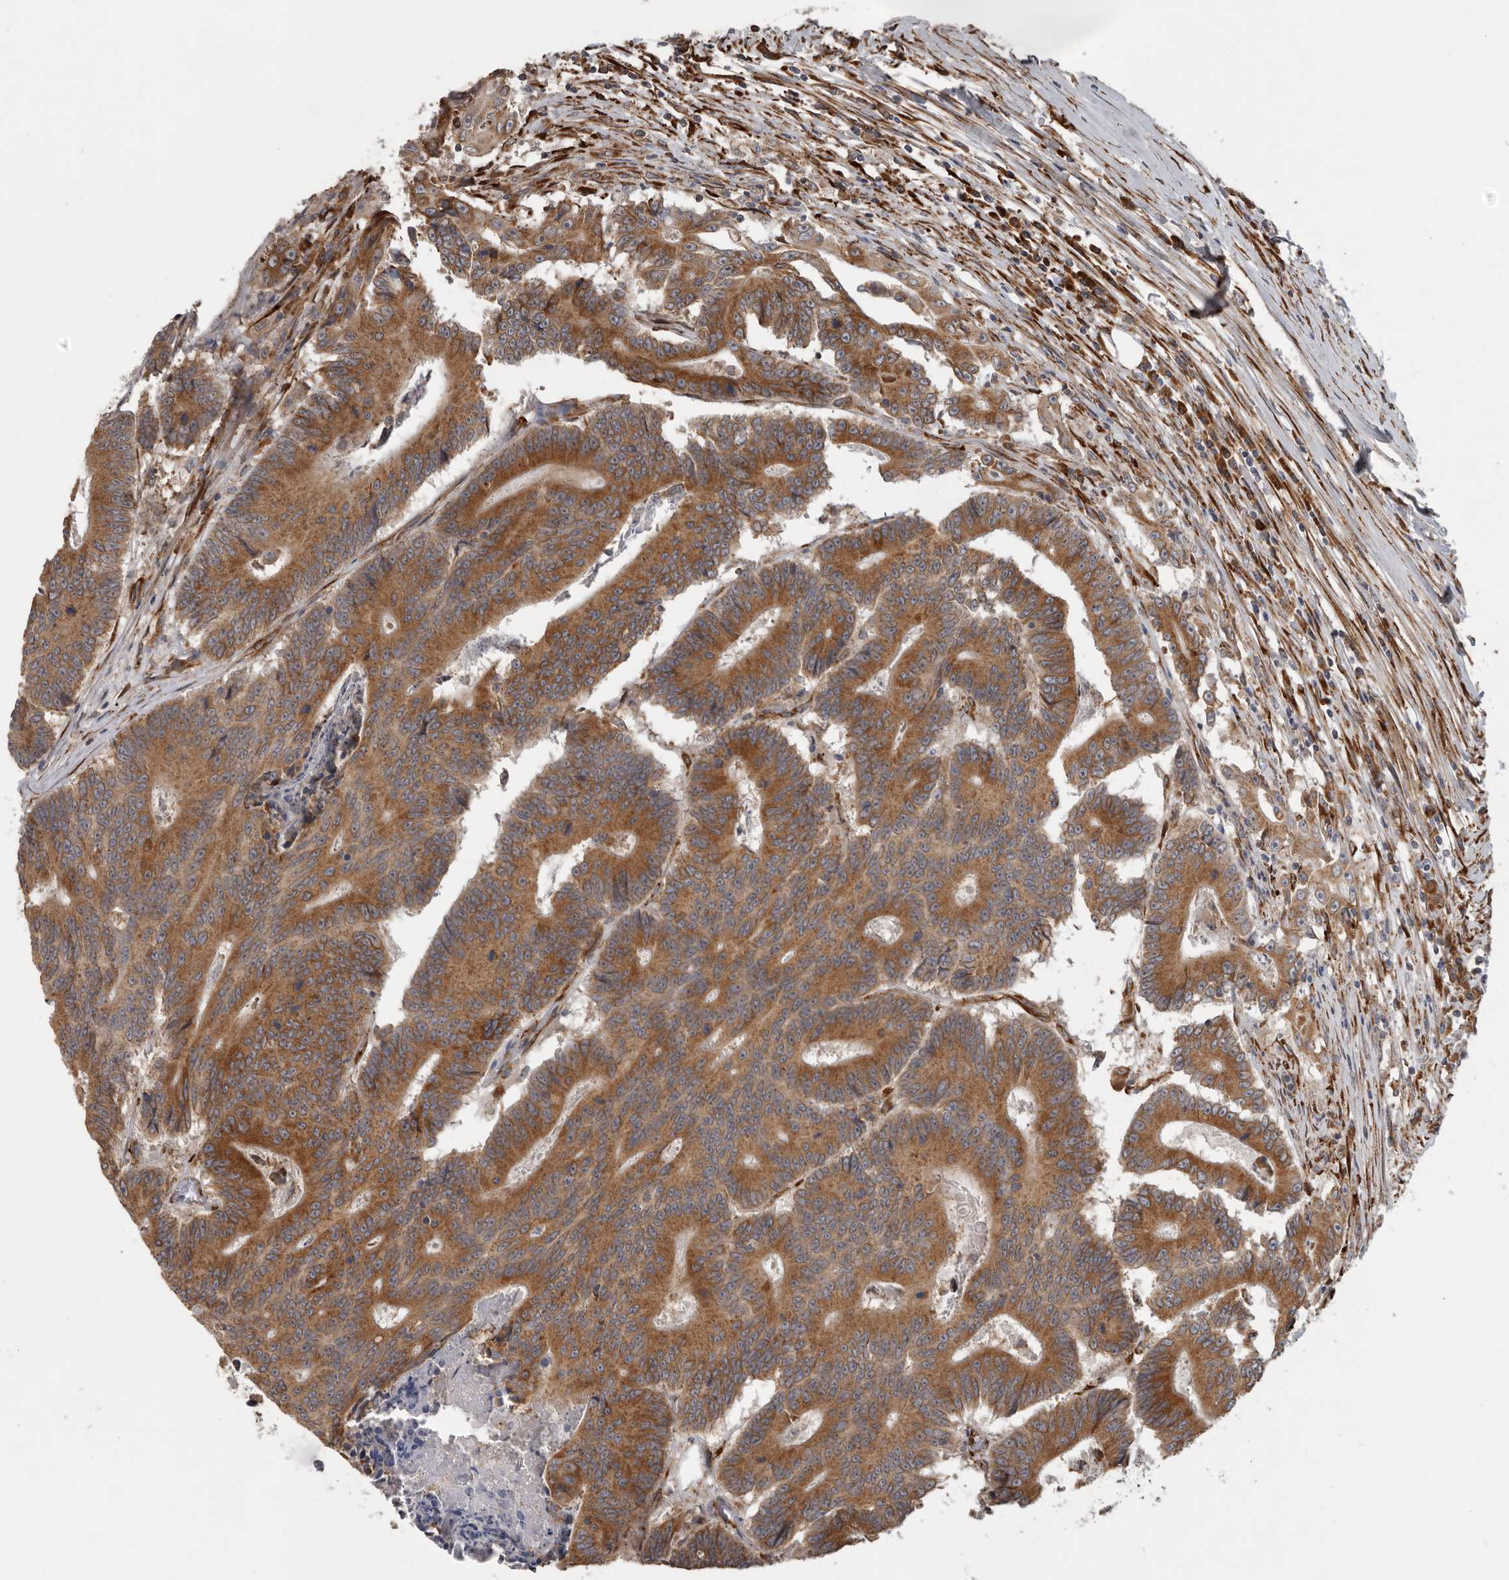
{"staining": {"intensity": "moderate", "quantity": ">75%", "location": "cytoplasmic/membranous"}, "tissue": "colorectal cancer", "cell_type": "Tumor cells", "image_type": "cancer", "snomed": [{"axis": "morphology", "description": "Adenocarcinoma, NOS"}, {"axis": "topography", "description": "Colon"}], "caption": "Immunohistochemistry staining of colorectal adenocarcinoma, which reveals medium levels of moderate cytoplasmic/membranous staining in approximately >75% of tumor cells indicating moderate cytoplasmic/membranous protein expression. The staining was performed using DAB (brown) for protein detection and nuclei were counterstained in hematoxylin (blue).", "gene": "CEP350", "patient": {"sex": "male", "age": 83}}